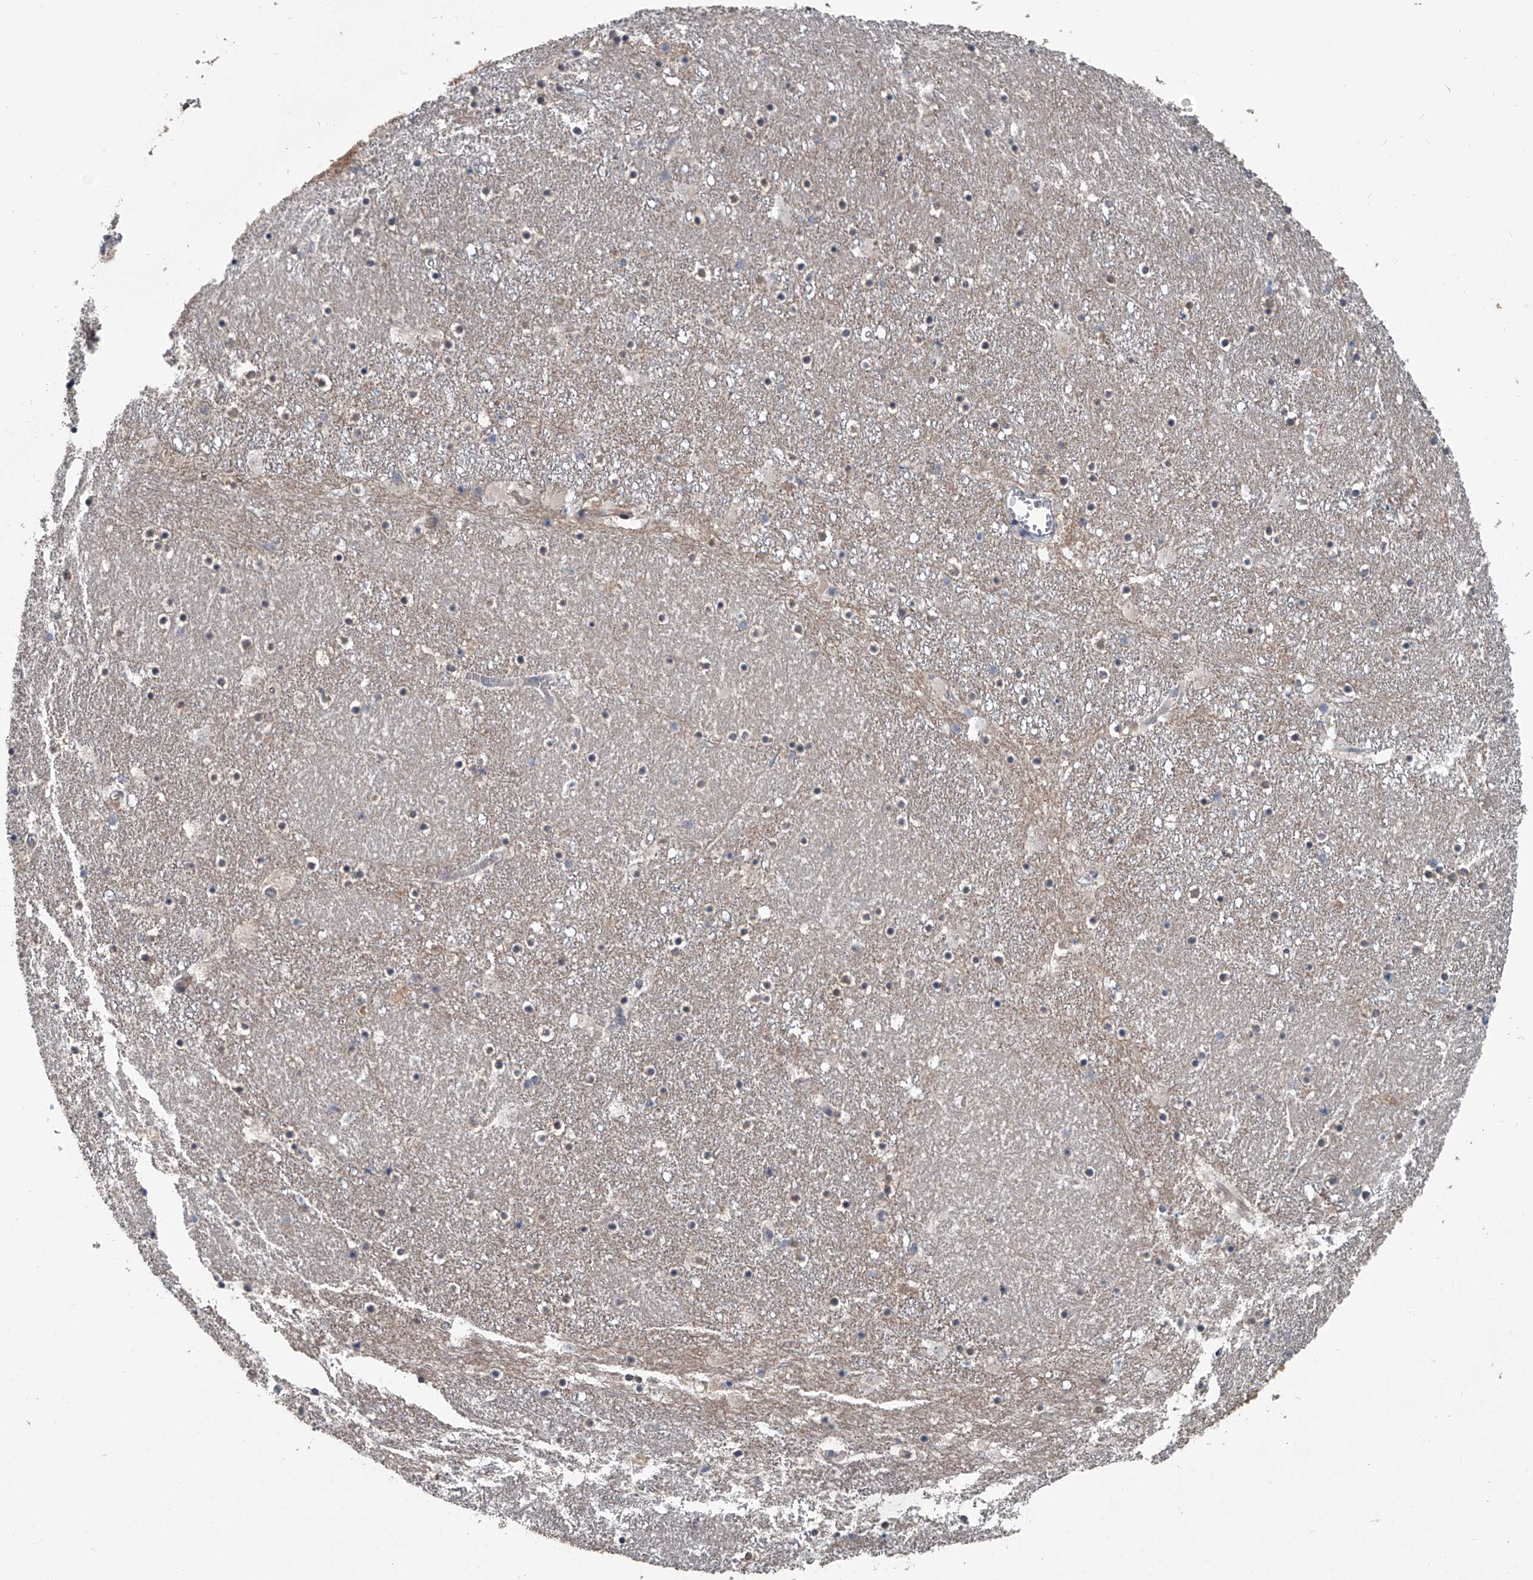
{"staining": {"intensity": "moderate", "quantity": "<25%", "location": "cytoplasmic/membranous"}, "tissue": "caudate", "cell_type": "Glial cells", "image_type": "normal", "snomed": [{"axis": "morphology", "description": "Normal tissue, NOS"}, {"axis": "topography", "description": "Lateral ventricle wall"}], "caption": "Protein staining of unremarkable caudate reveals moderate cytoplasmic/membranous positivity in approximately <25% of glial cells.", "gene": "PPP2R5D", "patient": {"sex": "male", "age": 45}}